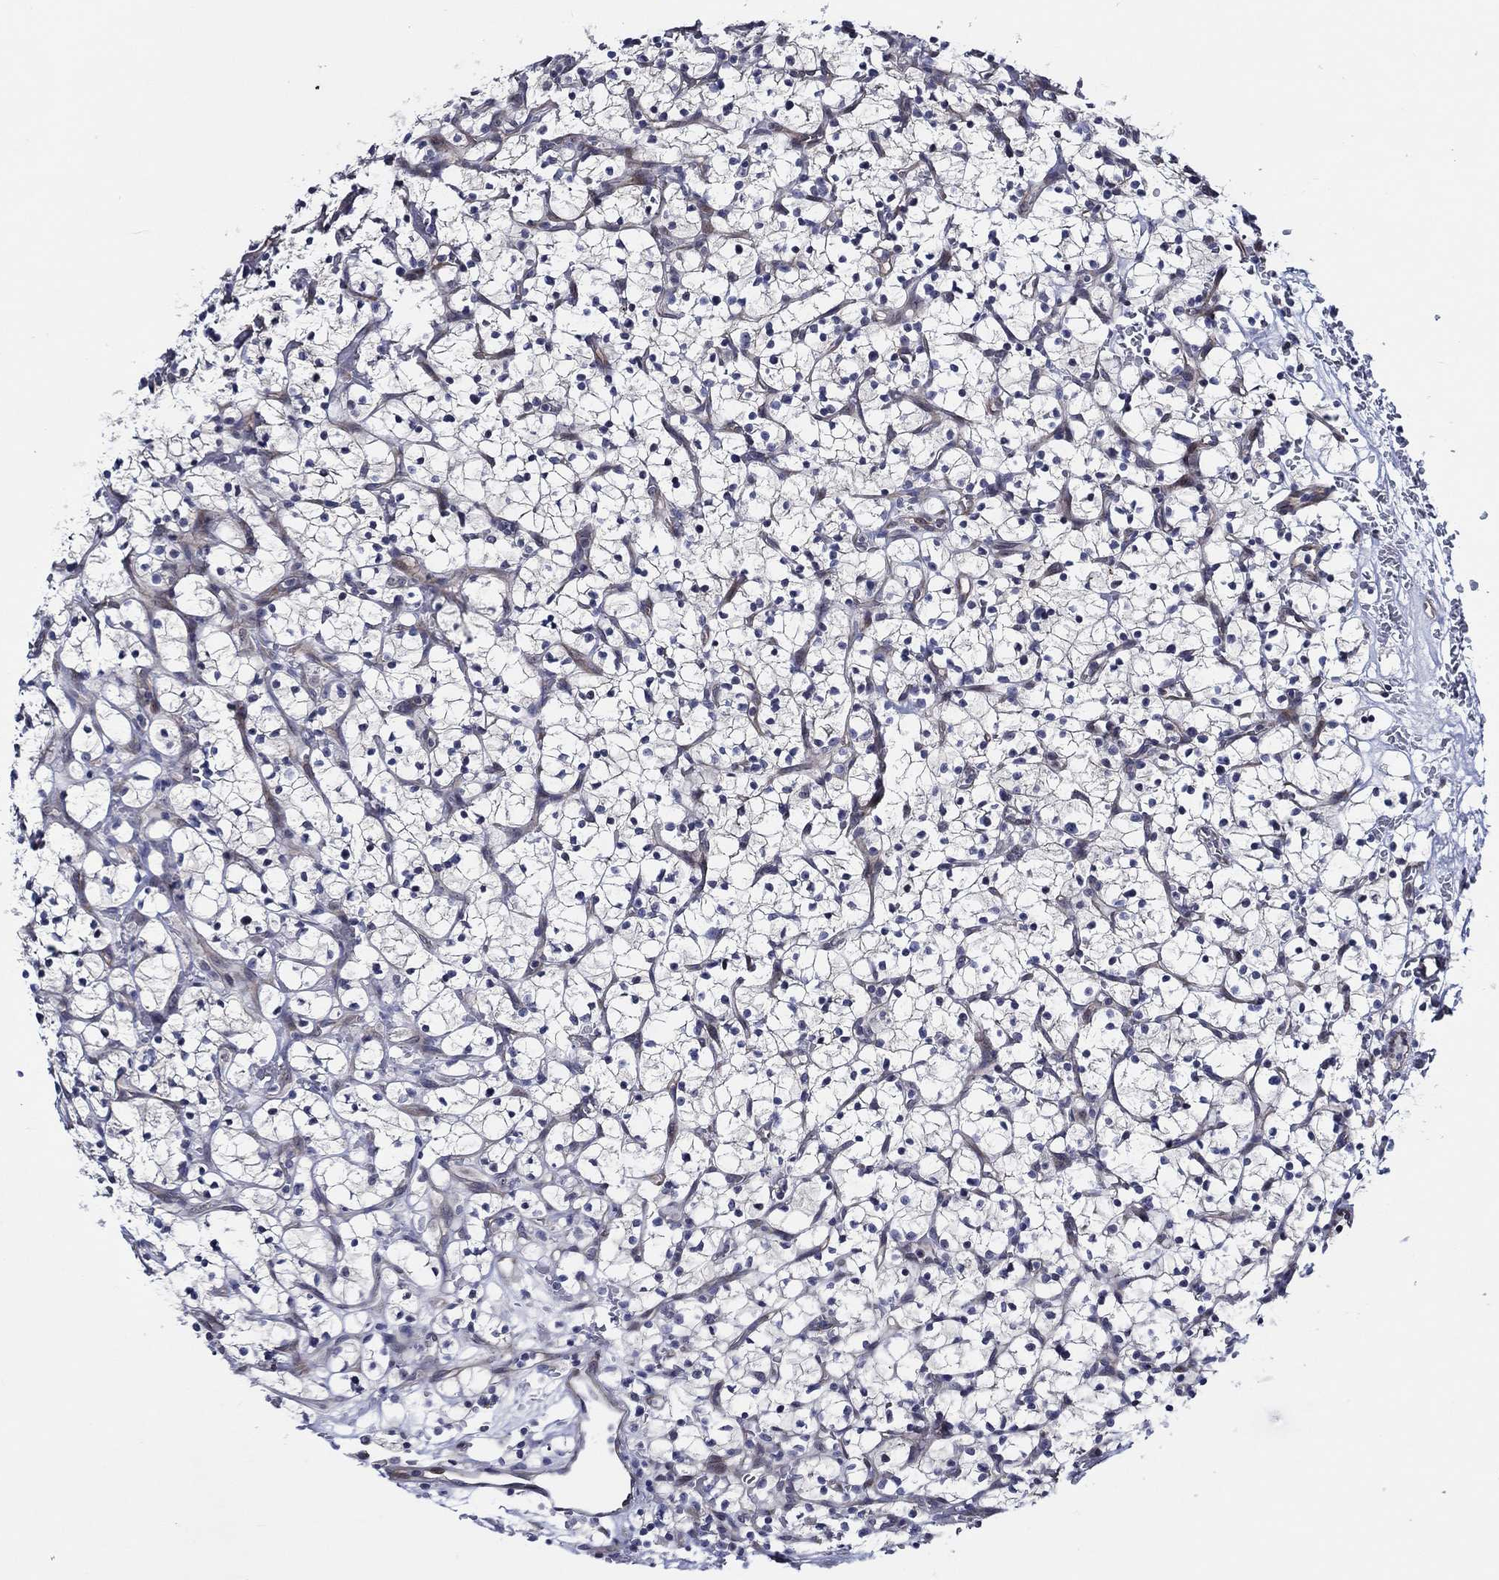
{"staining": {"intensity": "negative", "quantity": "none", "location": "none"}, "tissue": "renal cancer", "cell_type": "Tumor cells", "image_type": "cancer", "snomed": [{"axis": "morphology", "description": "Adenocarcinoma, NOS"}, {"axis": "topography", "description": "Kidney"}], "caption": "This histopathology image is of renal adenocarcinoma stained with IHC to label a protein in brown with the nuclei are counter-stained blue. There is no expression in tumor cells.", "gene": "C8orf48", "patient": {"sex": "female", "age": 64}}